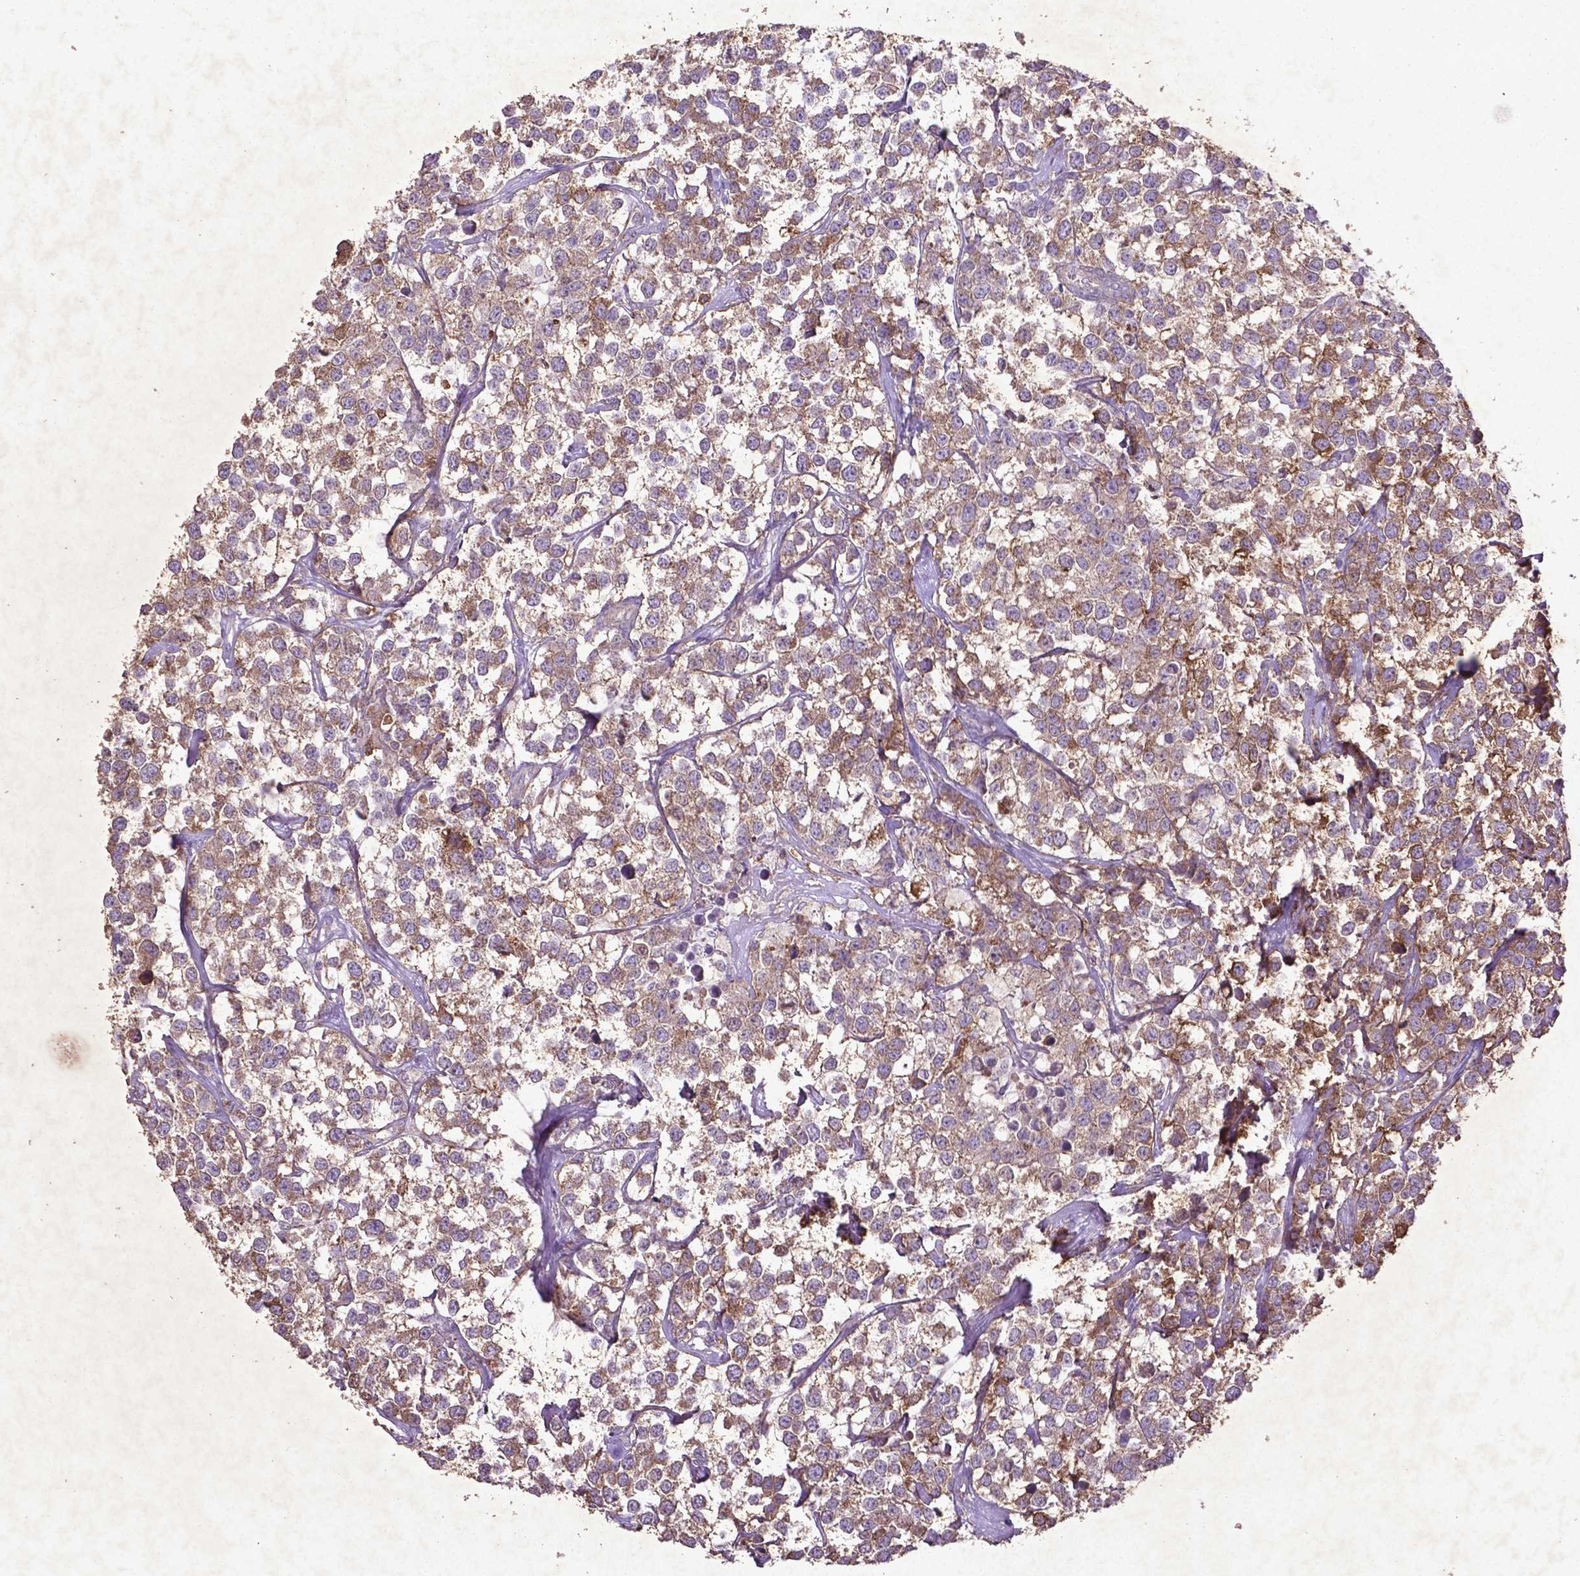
{"staining": {"intensity": "moderate", "quantity": "25%-75%", "location": "cytoplasmic/membranous"}, "tissue": "testis cancer", "cell_type": "Tumor cells", "image_type": "cancer", "snomed": [{"axis": "morphology", "description": "Seminoma, NOS"}, {"axis": "topography", "description": "Testis"}], "caption": "A high-resolution micrograph shows immunohistochemistry (IHC) staining of testis cancer (seminoma), which reveals moderate cytoplasmic/membranous expression in approximately 25%-75% of tumor cells.", "gene": "MTOR", "patient": {"sex": "male", "age": 59}}